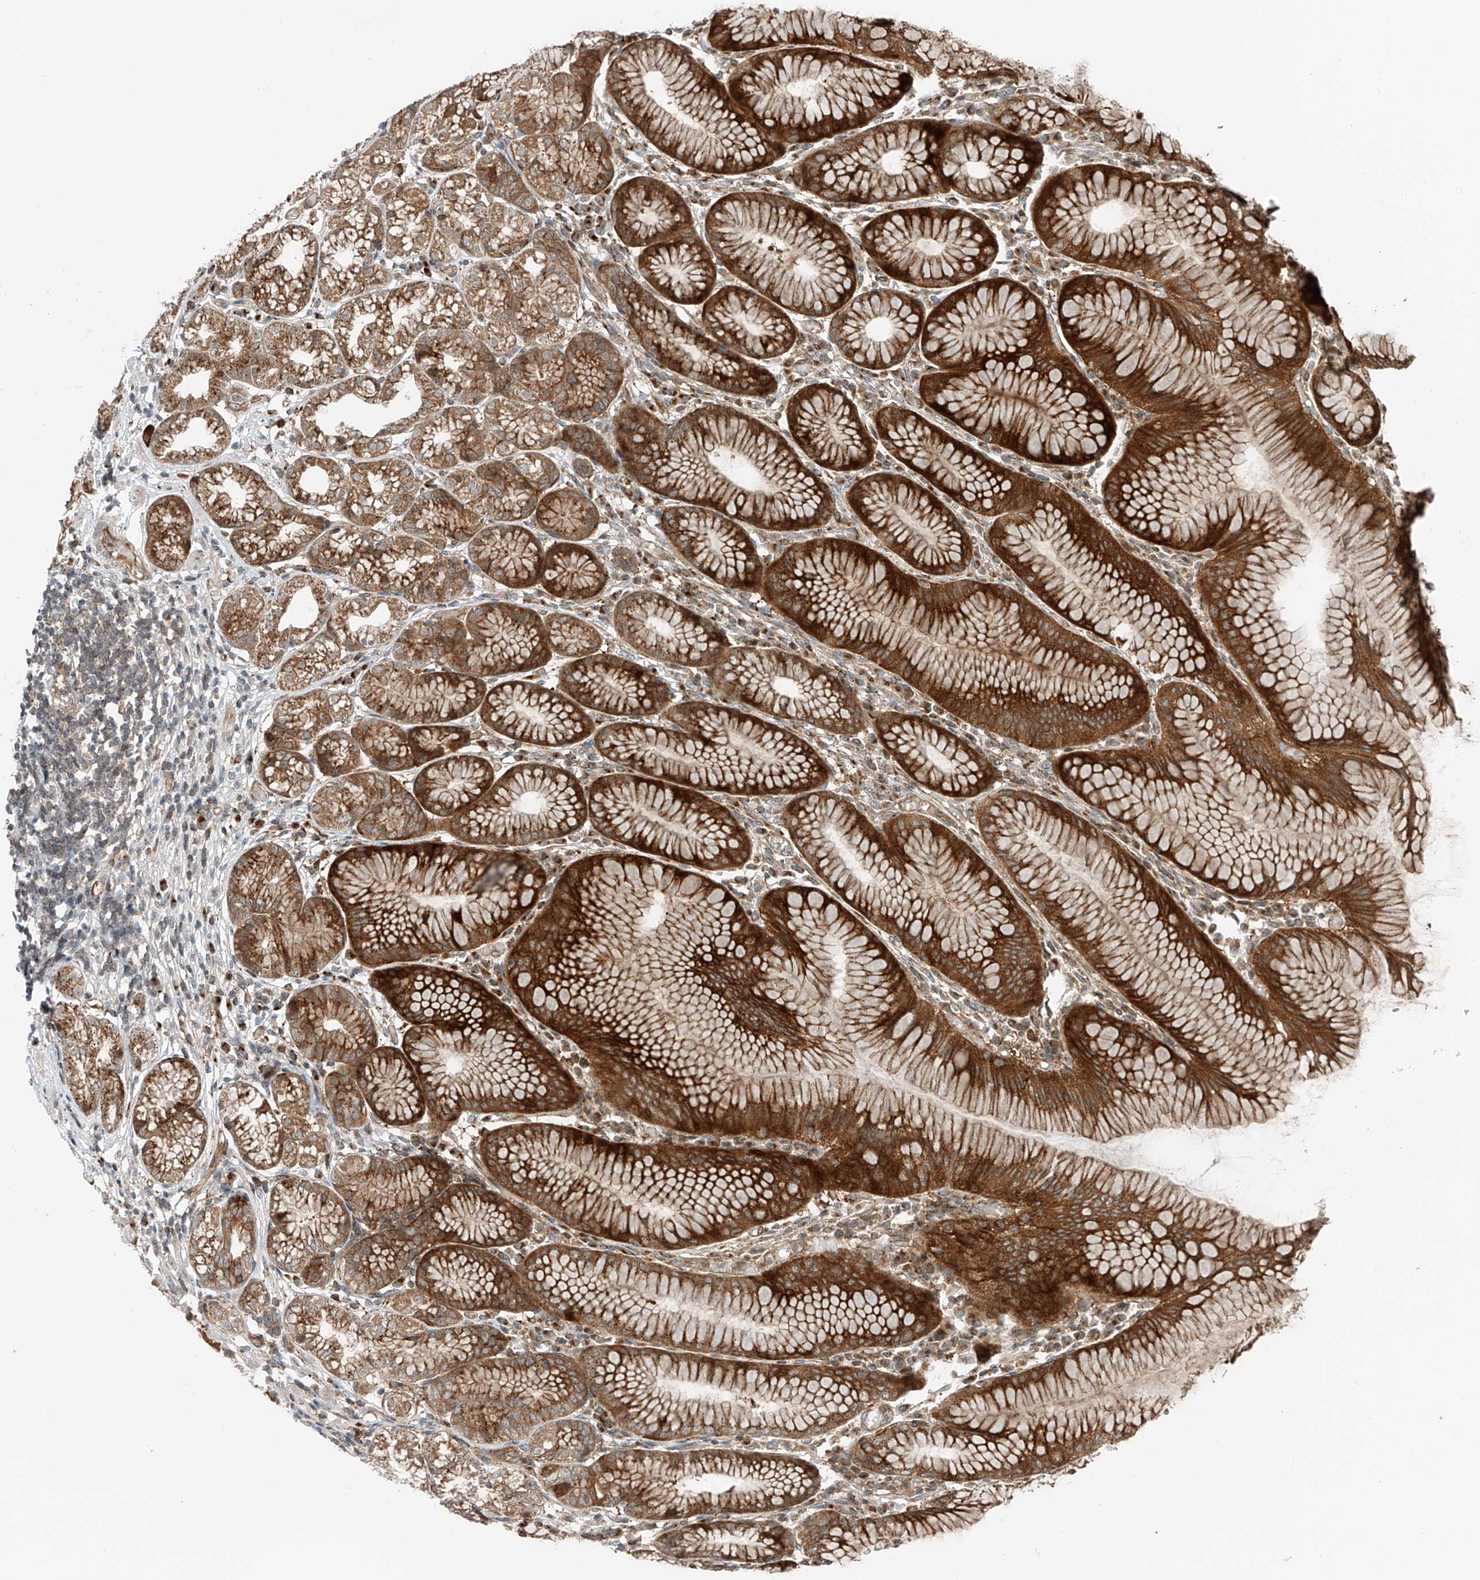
{"staining": {"intensity": "strong", "quantity": ">75%", "location": "cytoplasmic/membranous"}, "tissue": "stomach", "cell_type": "Glandular cells", "image_type": "normal", "snomed": [{"axis": "morphology", "description": "Normal tissue, NOS"}, {"axis": "topography", "description": "Stomach"}], "caption": "A histopathology image of human stomach stained for a protein reveals strong cytoplasmic/membranous brown staining in glandular cells. The staining is performed using DAB brown chromogen to label protein expression. The nuclei are counter-stained blue using hematoxylin.", "gene": "USP48", "patient": {"sex": "female", "age": 57}}